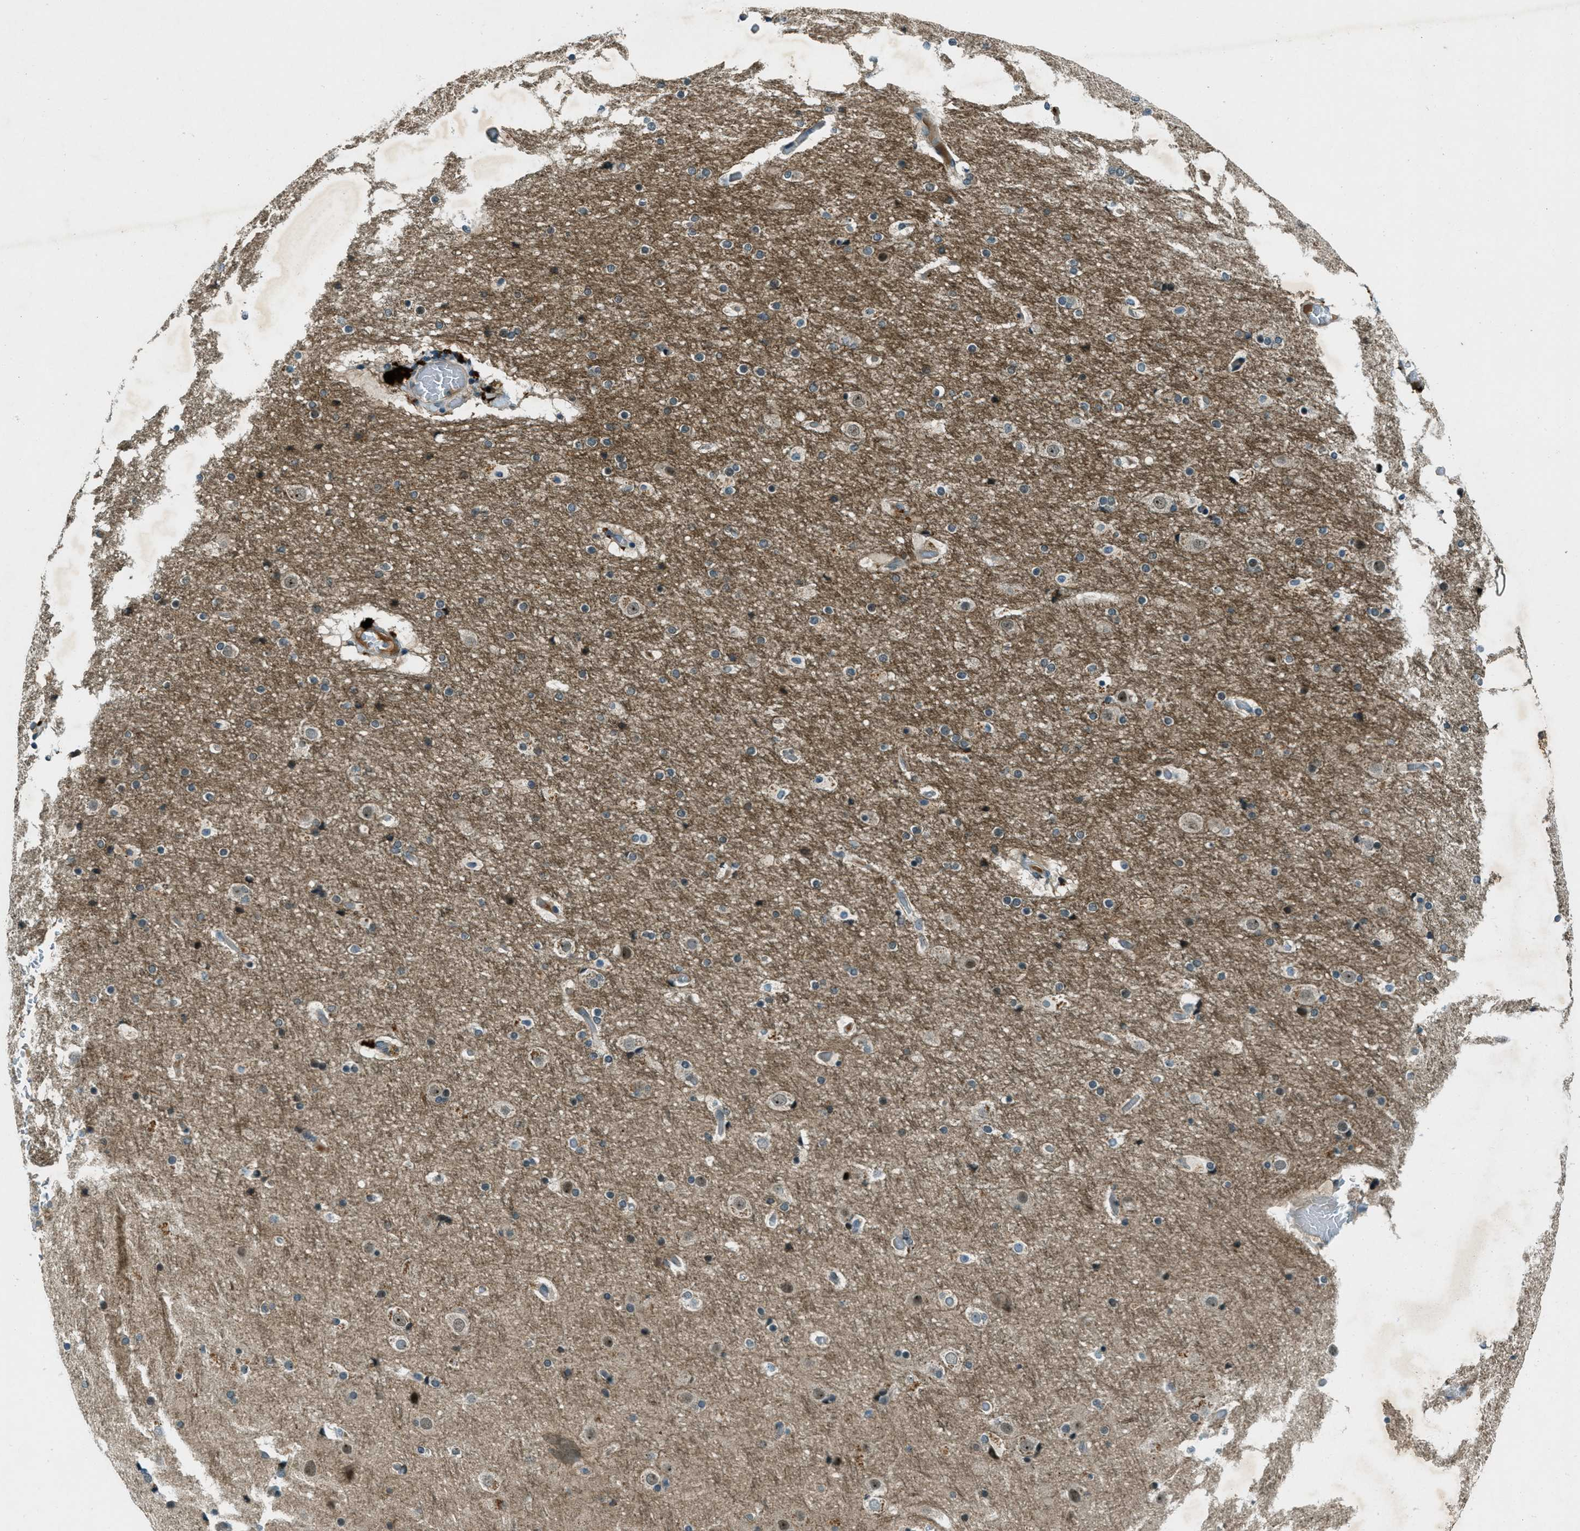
{"staining": {"intensity": "weak", "quantity": "<25%", "location": "cytoplasmic/membranous"}, "tissue": "cerebral cortex", "cell_type": "Endothelial cells", "image_type": "normal", "snomed": [{"axis": "morphology", "description": "Normal tissue, NOS"}, {"axis": "topography", "description": "Cerebral cortex"}], "caption": "A high-resolution micrograph shows IHC staining of benign cerebral cortex, which displays no significant positivity in endothelial cells. The staining is performed using DAB (3,3'-diaminobenzidine) brown chromogen with nuclei counter-stained in using hematoxylin.", "gene": "STK11", "patient": {"sex": "male", "age": 57}}